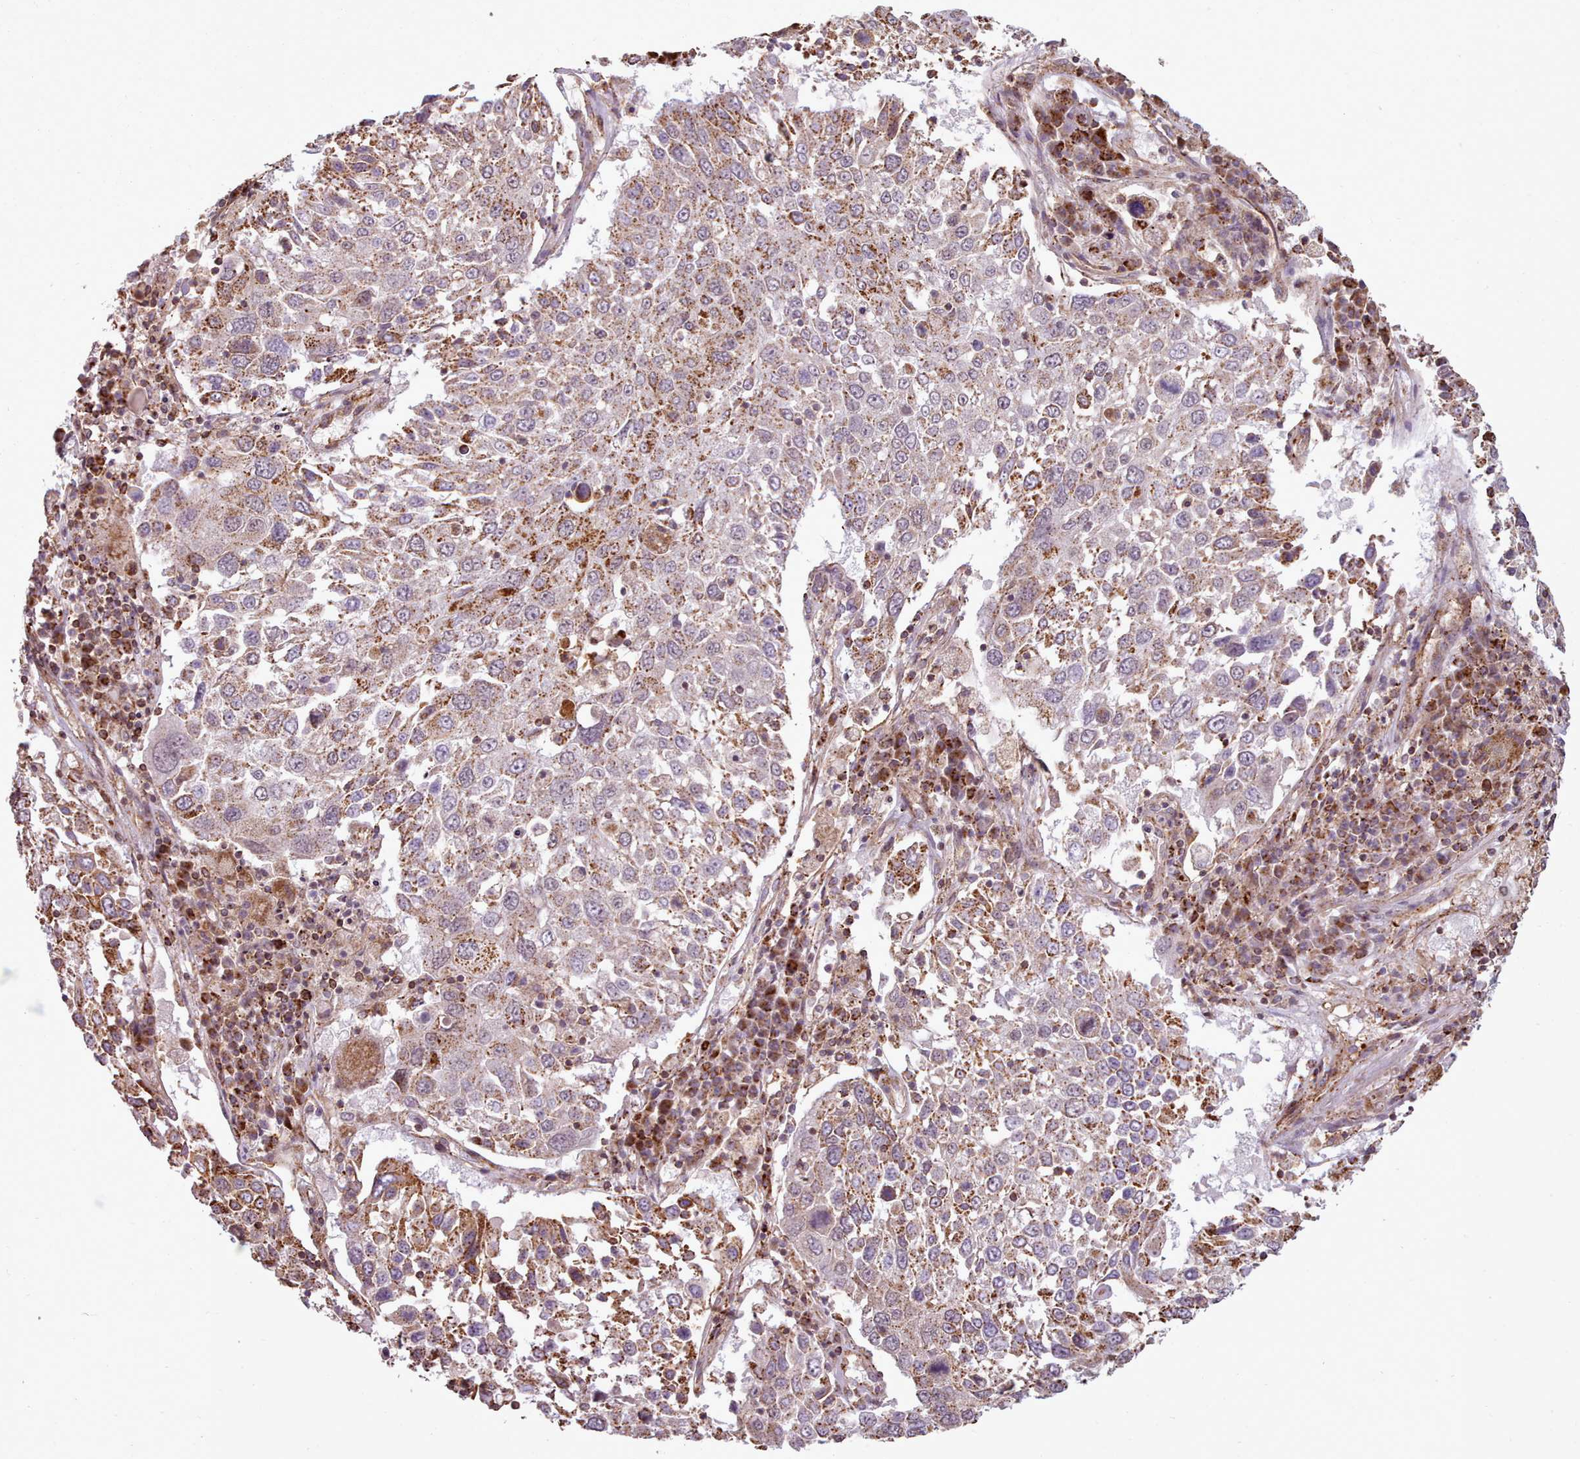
{"staining": {"intensity": "moderate", "quantity": ">75%", "location": "cytoplasmic/membranous"}, "tissue": "lung cancer", "cell_type": "Tumor cells", "image_type": "cancer", "snomed": [{"axis": "morphology", "description": "Squamous cell carcinoma, NOS"}, {"axis": "topography", "description": "Lung"}], "caption": "Human lung cancer stained for a protein (brown) reveals moderate cytoplasmic/membranous positive expression in about >75% of tumor cells.", "gene": "ZMYM4", "patient": {"sex": "male", "age": 65}}